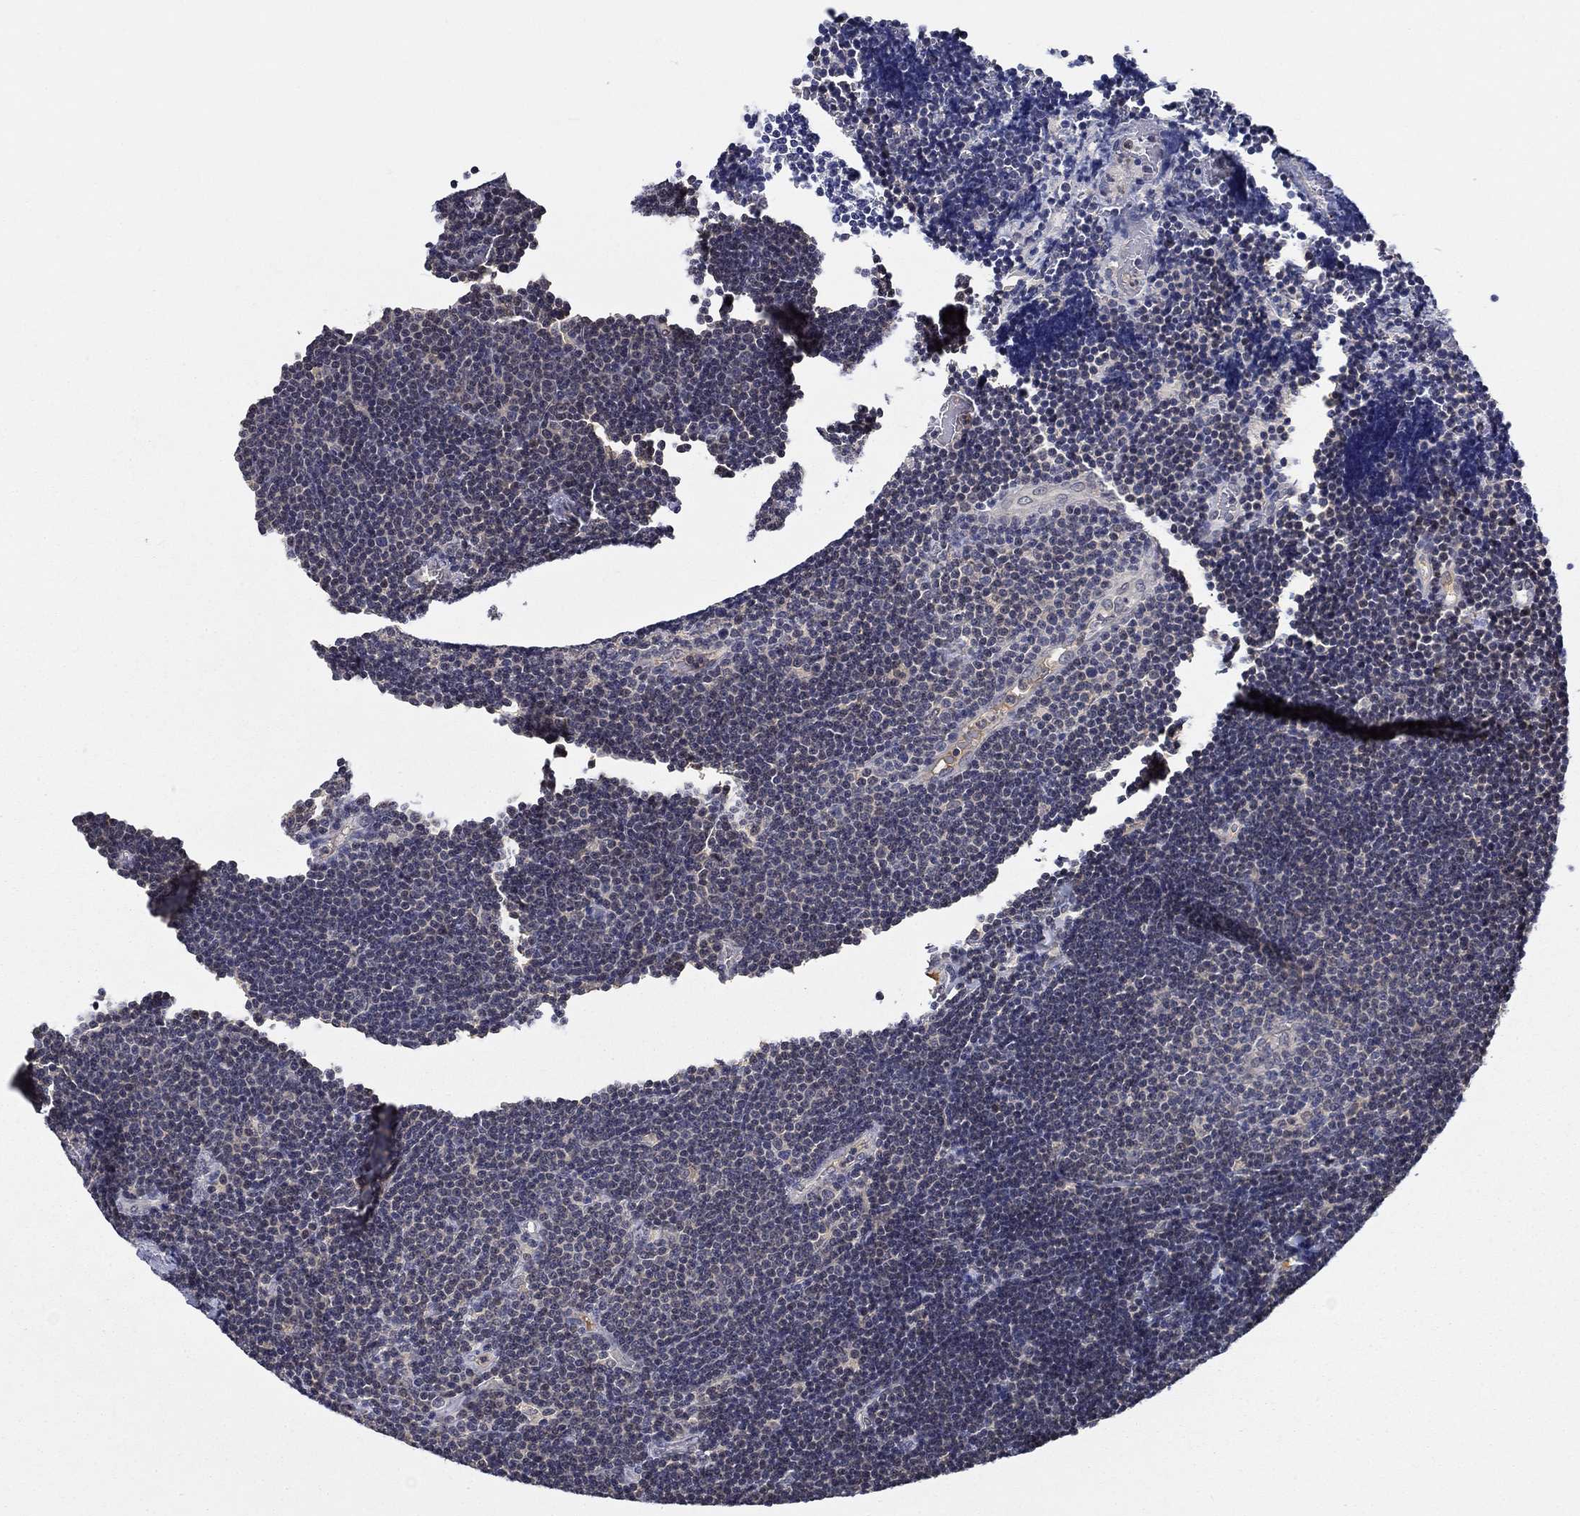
{"staining": {"intensity": "negative", "quantity": "none", "location": "none"}, "tissue": "lymphoma", "cell_type": "Tumor cells", "image_type": "cancer", "snomed": [{"axis": "morphology", "description": "Malignant lymphoma, non-Hodgkin's type, Low grade"}, {"axis": "topography", "description": "Brain"}], "caption": "Tumor cells are negative for protein expression in human low-grade malignant lymphoma, non-Hodgkin's type.", "gene": "DDTL", "patient": {"sex": "female", "age": 66}}